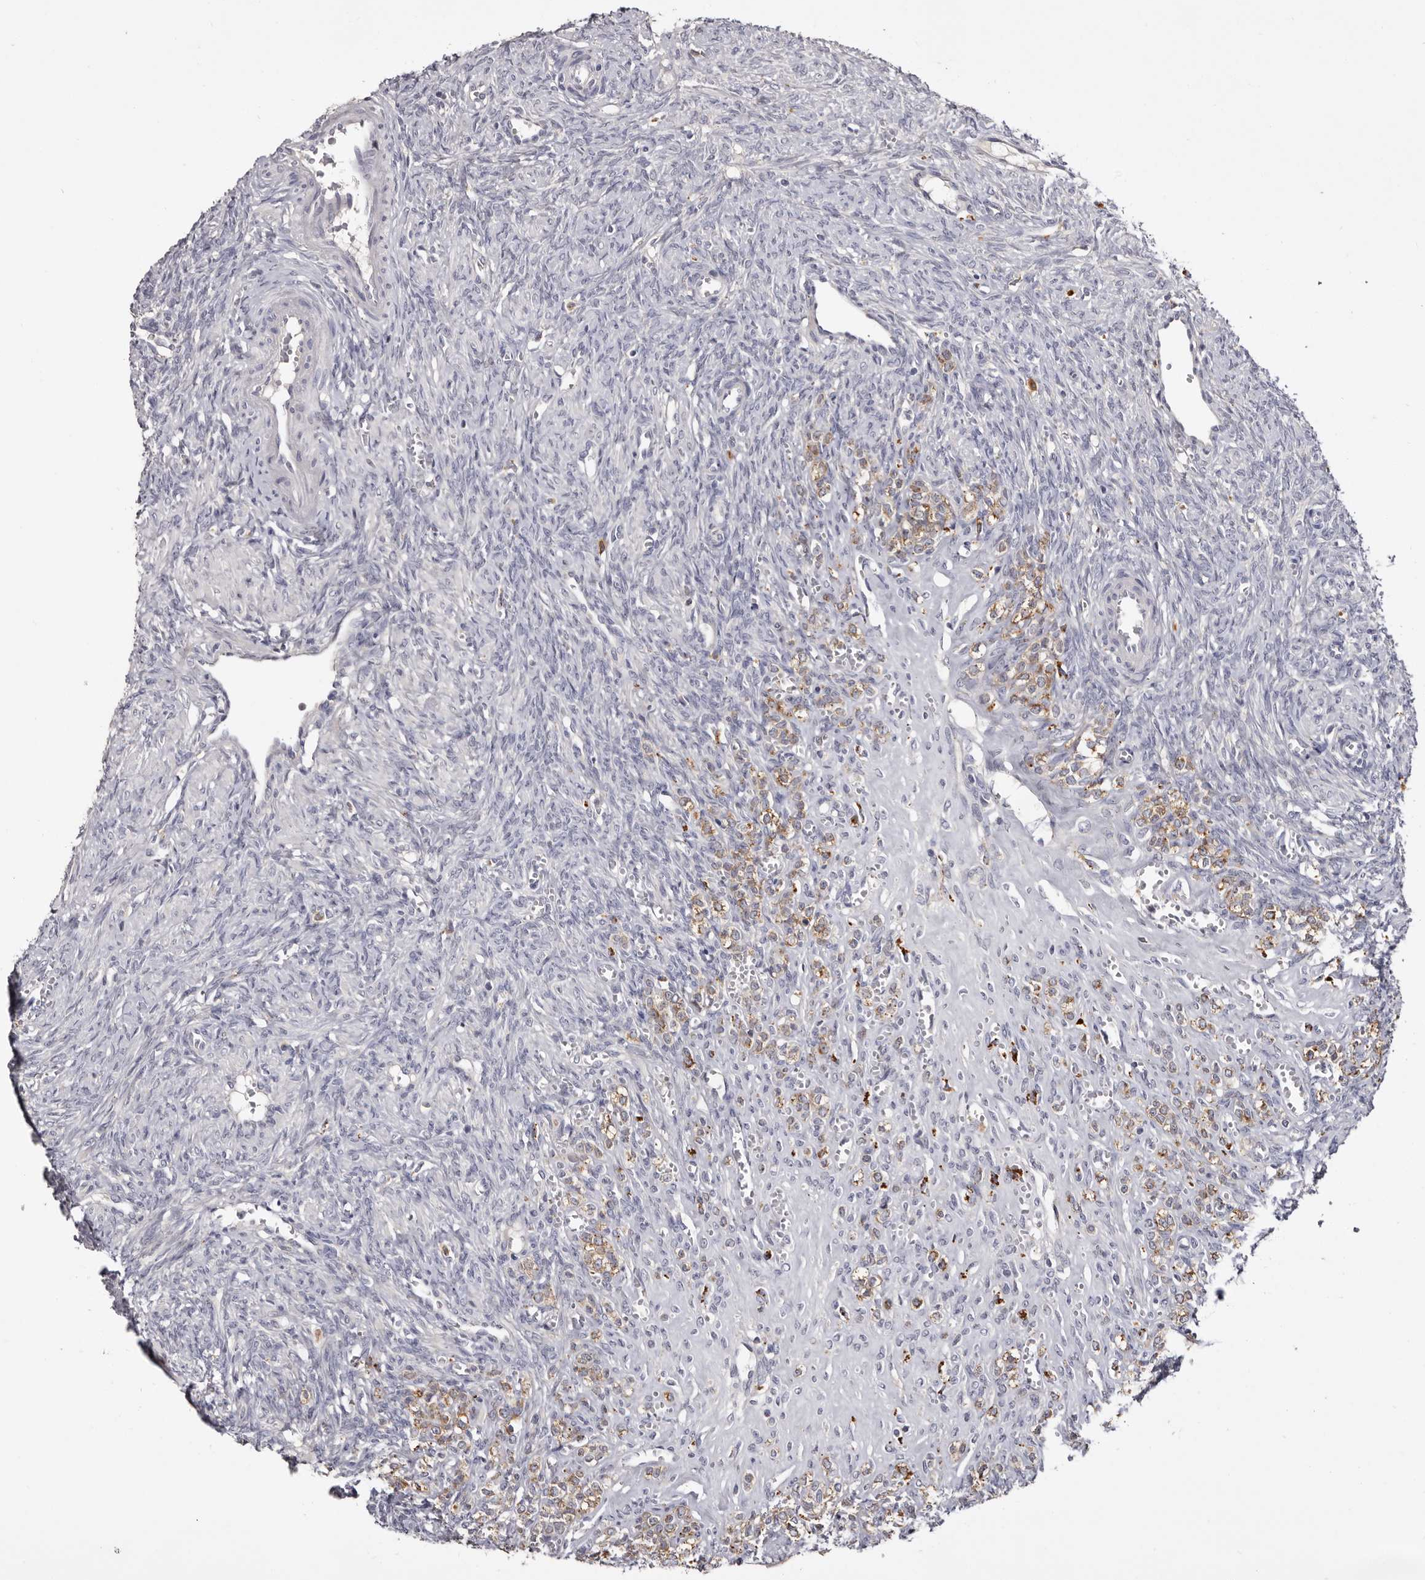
{"staining": {"intensity": "weak", "quantity": "<25%", "location": "cytoplasmic/membranous"}, "tissue": "ovary", "cell_type": "Follicle cells", "image_type": "normal", "snomed": [{"axis": "morphology", "description": "Normal tissue, NOS"}, {"axis": "topography", "description": "Ovary"}], "caption": "IHC histopathology image of unremarkable human ovary stained for a protein (brown), which reveals no staining in follicle cells.", "gene": "DAP", "patient": {"sex": "female", "age": 41}}